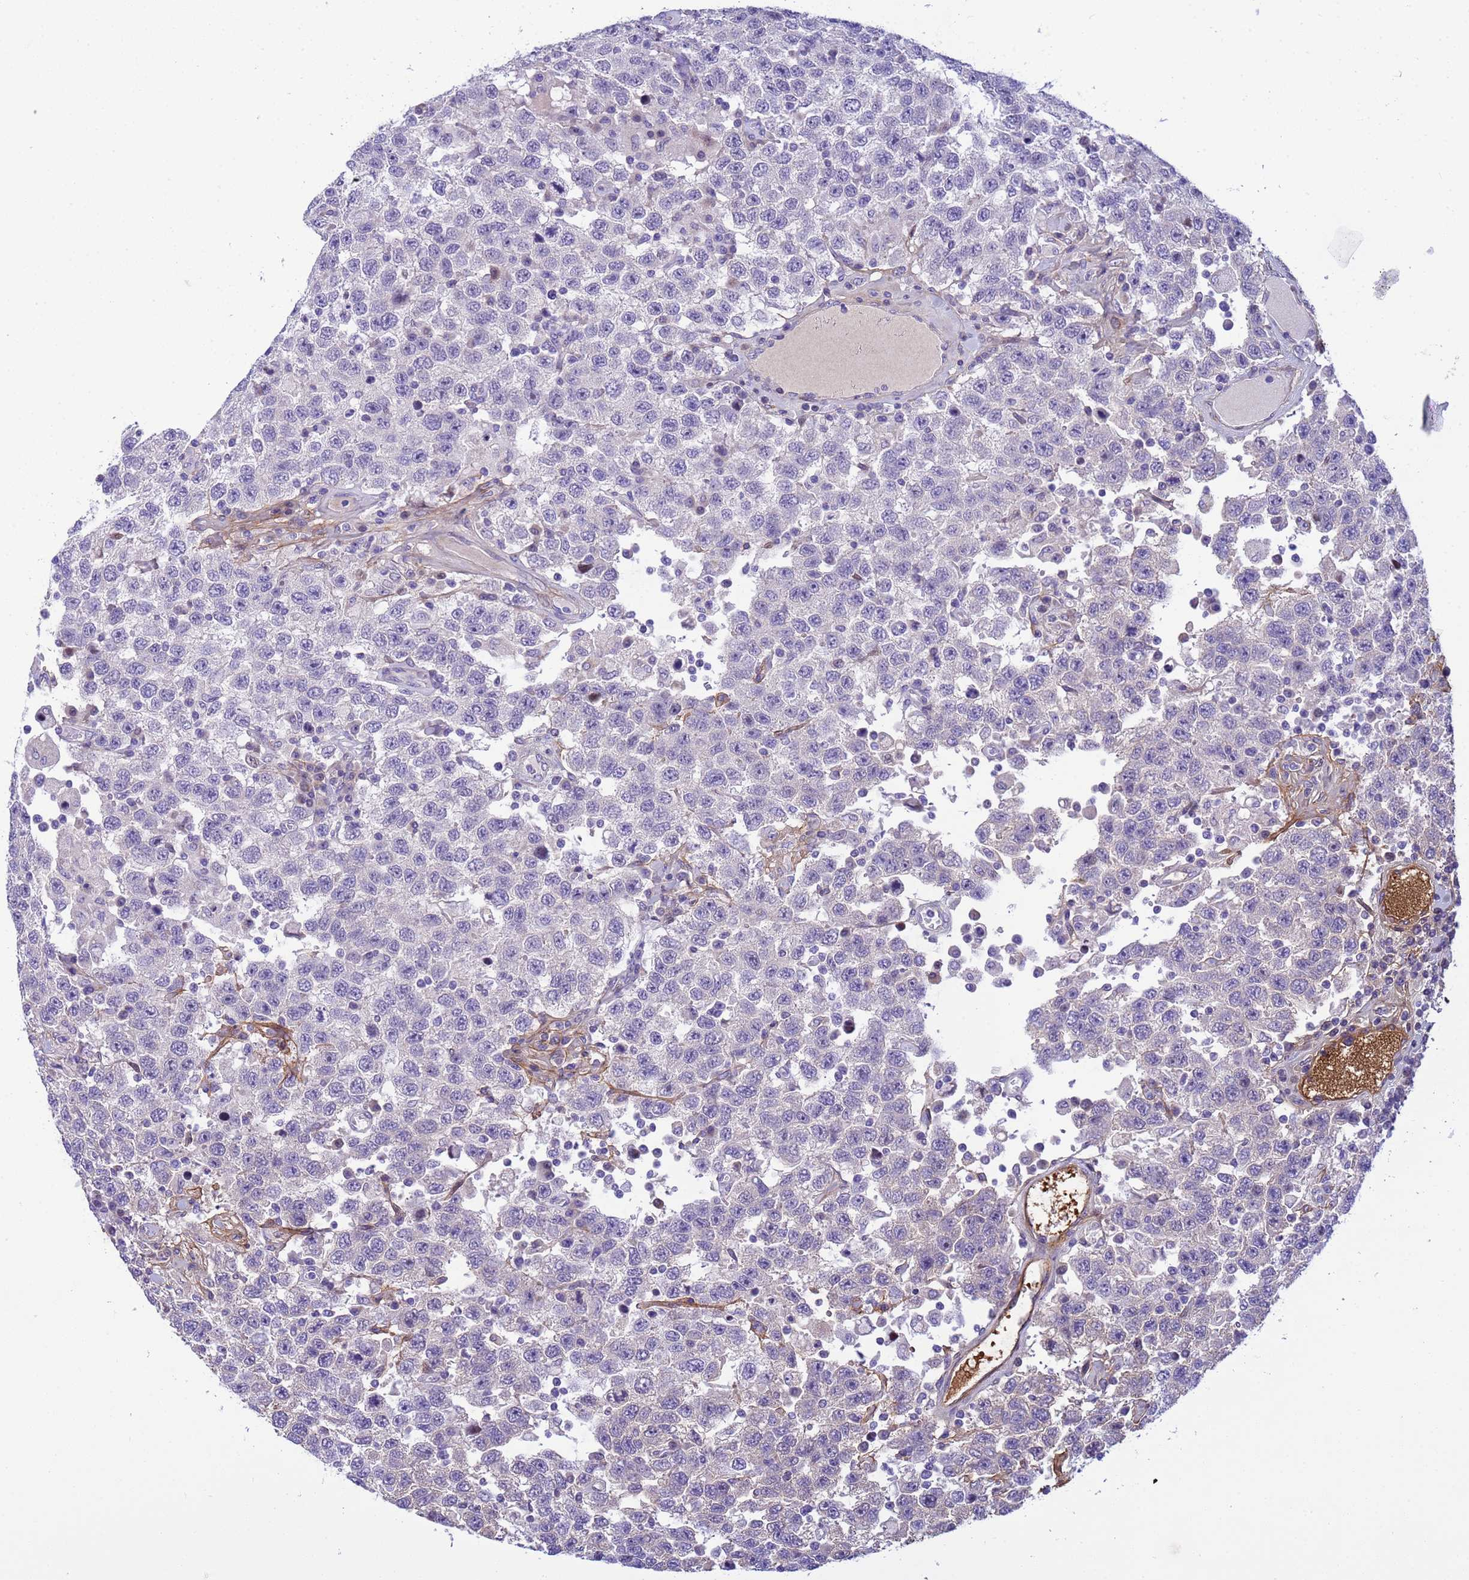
{"staining": {"intensity": "negative", "quantity": "none", "location": "none"}, "tissue": "testis cancer", "cell_type": "Tumor cells", "image_type": "cancer", "snomed": [{"axis": "morphology", "description": "Seminoma, NOS"}, {"axis": "topography", "description": "Testis"}], "caption": "Testis cancer was stained to show a protein in brown. There is no significant positivity in tumor cells.", "gene": "P2RX7", "patient": {"sex": "male", "age": 41}}